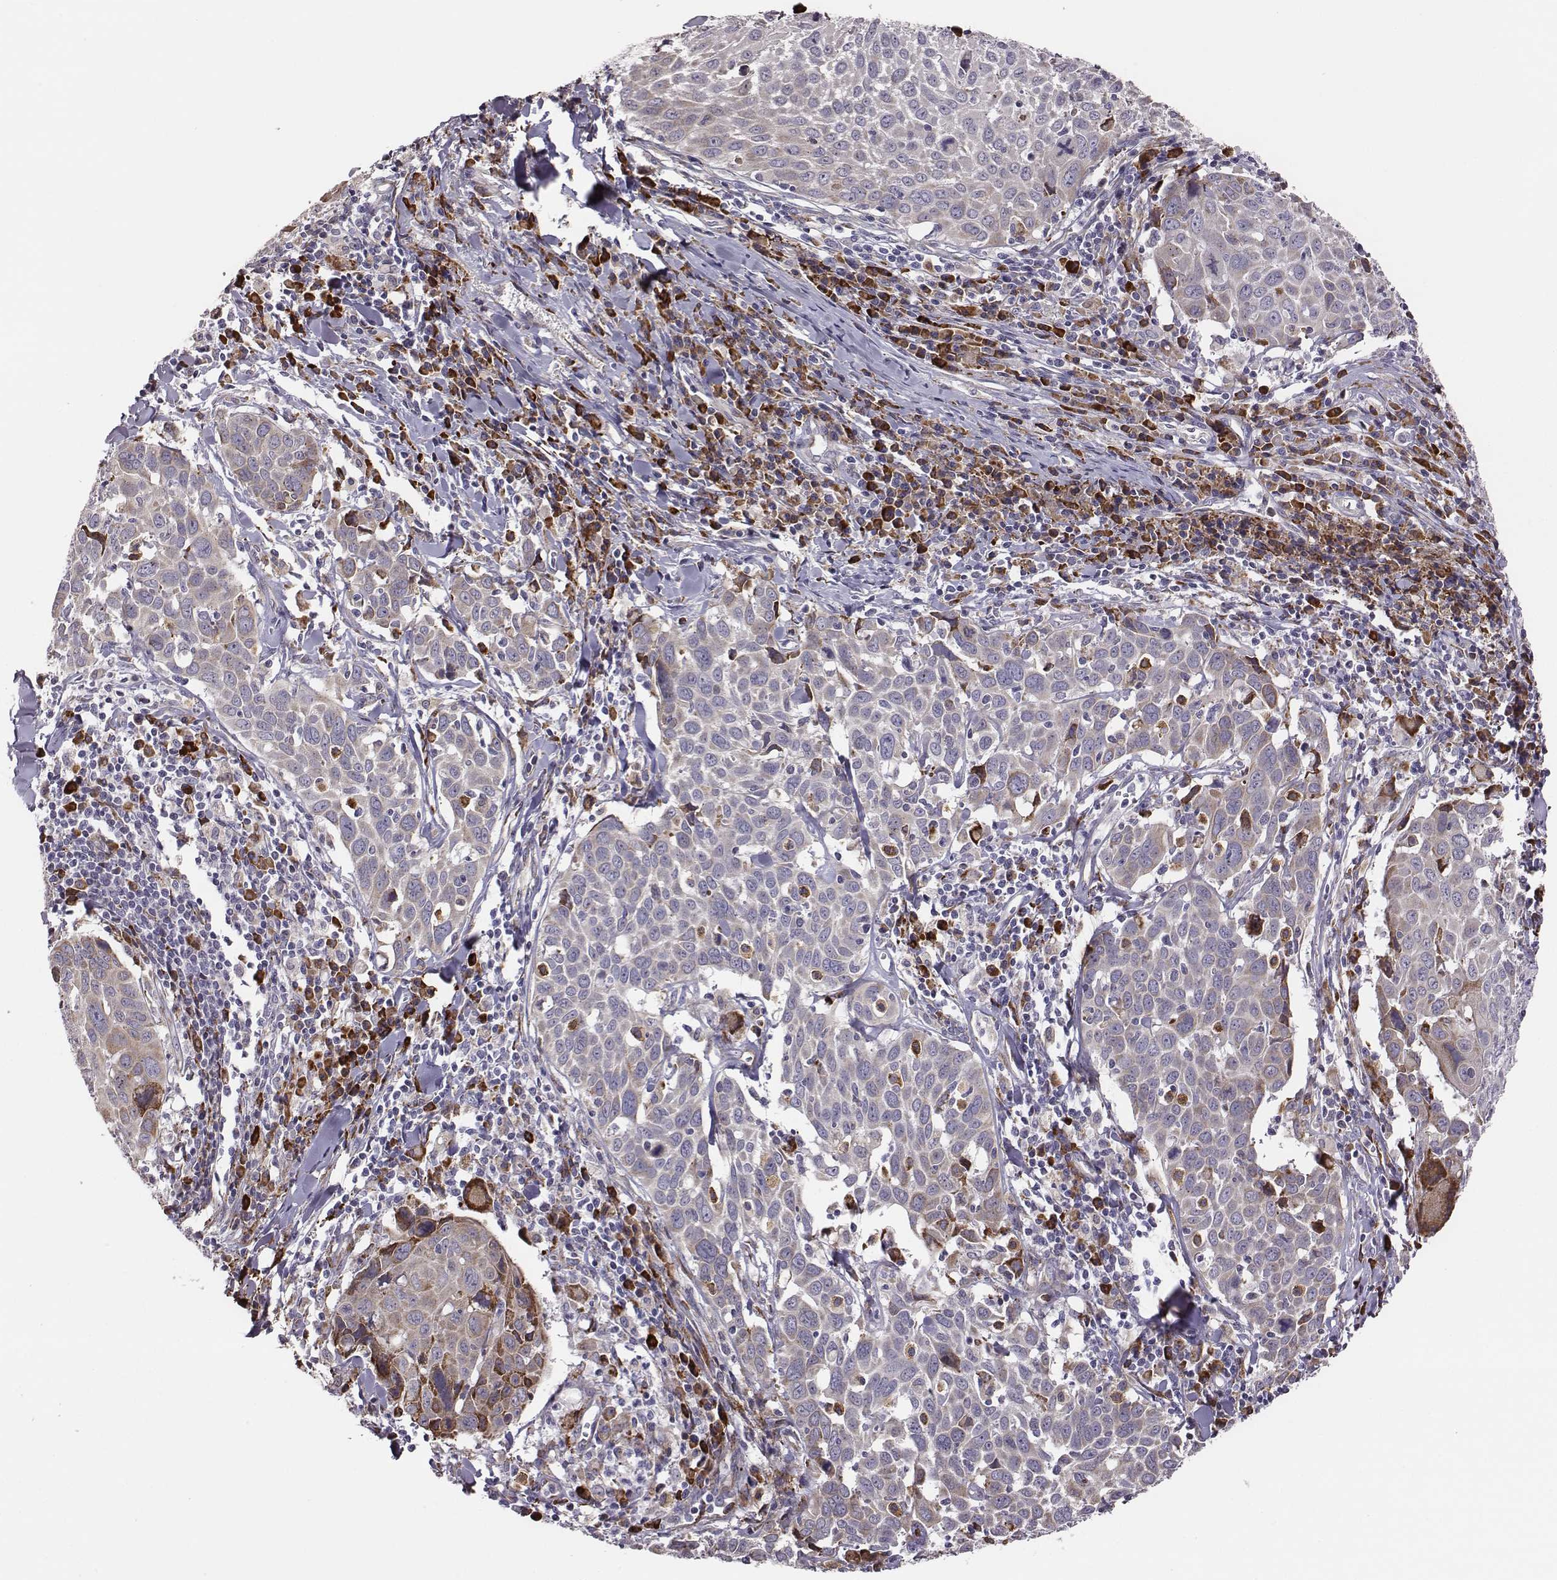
{"staining": {"intensity": "moderate", "quantity": "25%-75%", "location": "cytoplasmic/membranous"}, "tissue": "lung cancer", "cell_type": "Tumor cells", "image_type": "cancer", "snomed": [{"axis": "morphology", "description": "Squamous cell carcinoma, NOS"}, {"axis": "topography", "description": "Lung"}], "caption": "Protein staining exhibits moderate cytoplasmic/membranous expression in approximately 25%-75% of tumor cells in lung squamous cell carcinoma.", "gene": "SELENOI", "patient": {"sex": "male", "age": 57}}